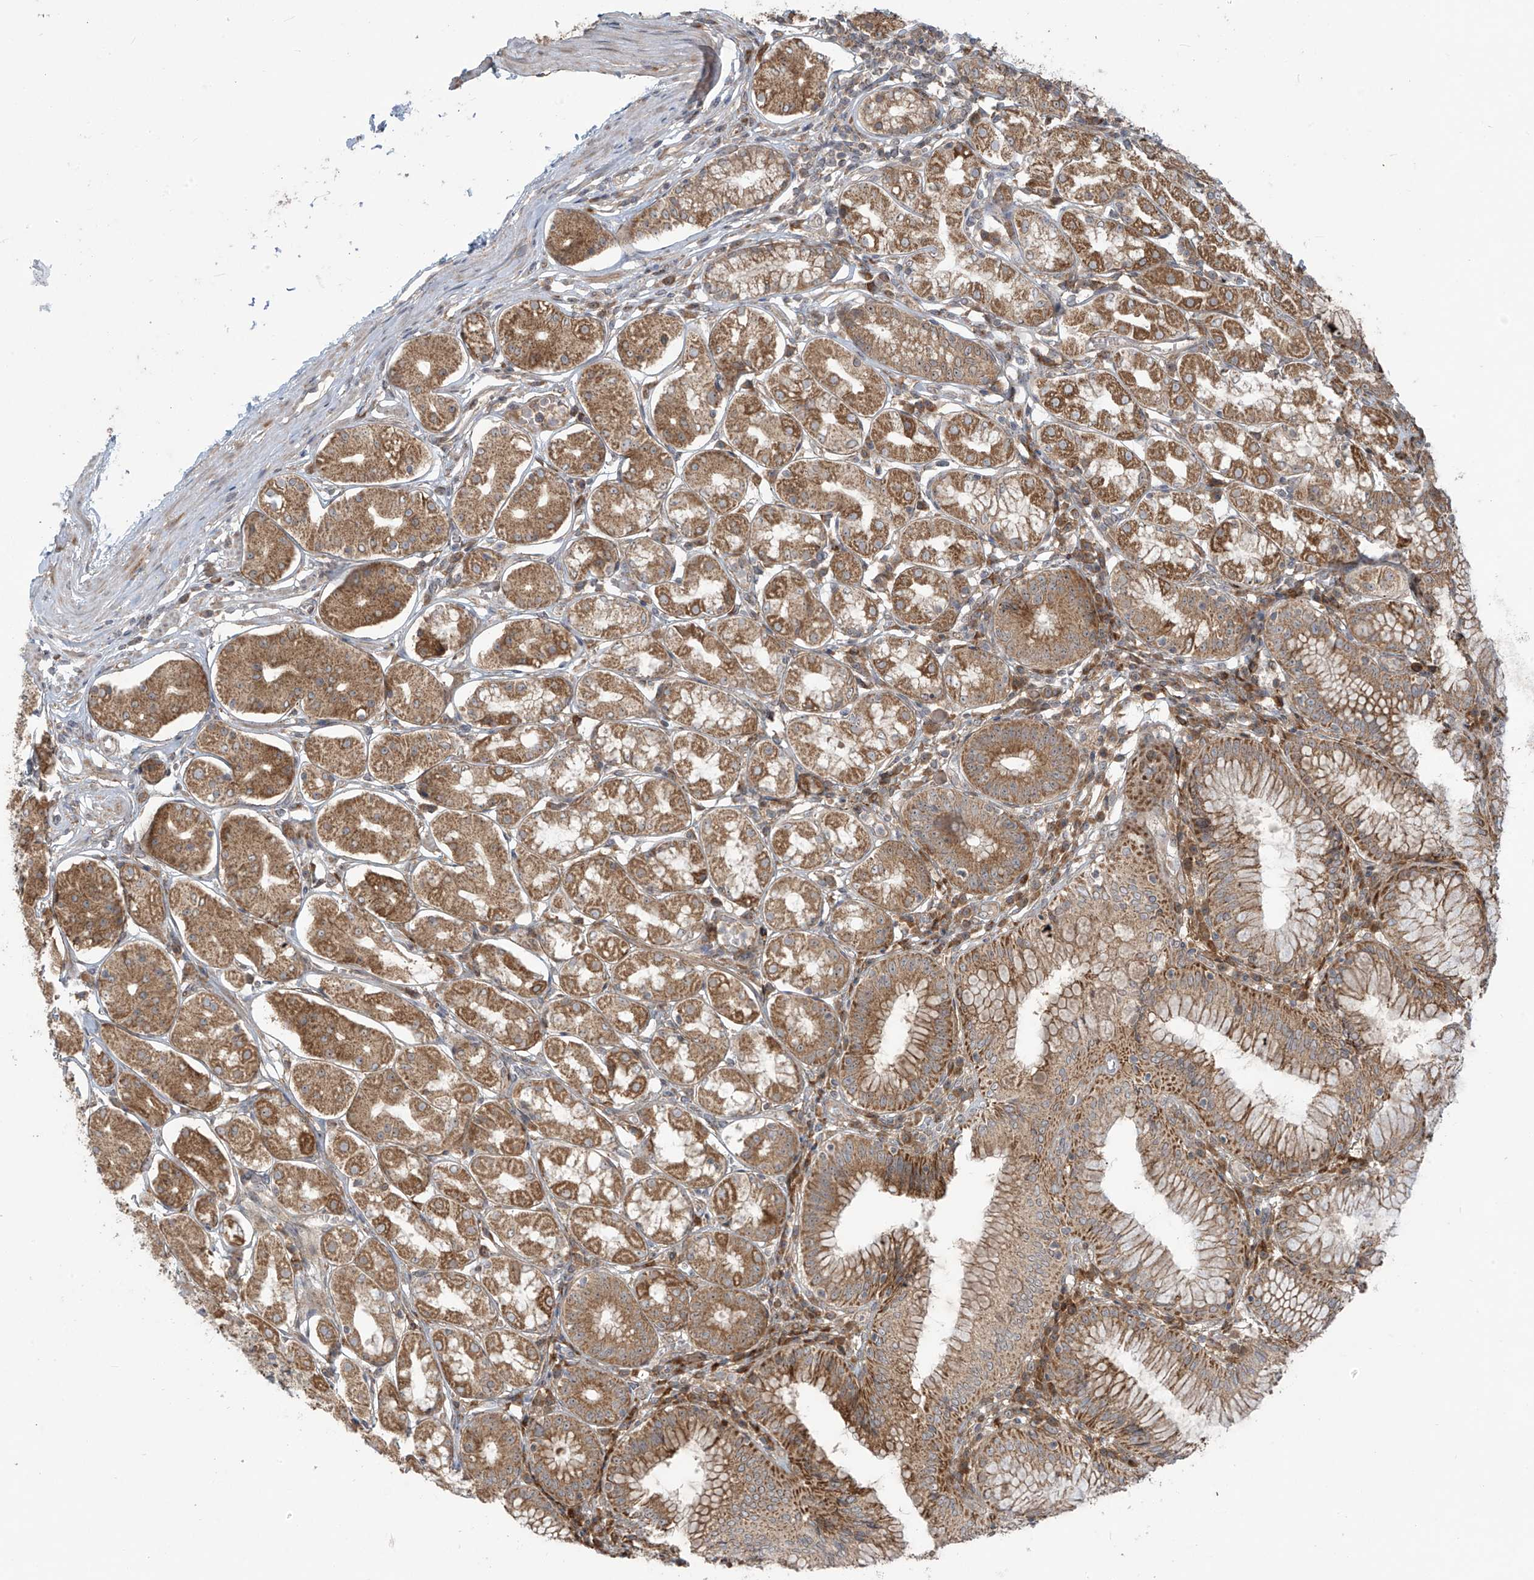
{"staining": {"intensity": "moderate", "quantity": ">75%", "location": "cytoplasmic/membranous"}, "tissue": "stomach", "cell_type": "Glandular cells", "image_type": "normal", "snomed": [{"axis": "morphology", "description": "Normal tissue, NOS"}, {"axis": "topography", "description": "Stomach, lower"}], "caption": "An immunohistochemistry photomicrograph of benign tissue is shown. Protein staining in brown labels moderate cytoplasmic/membranous positivity in stomach within glandular cells.", "gene": "KATNIP", "patient": {"sex": "female", "age": 56}}